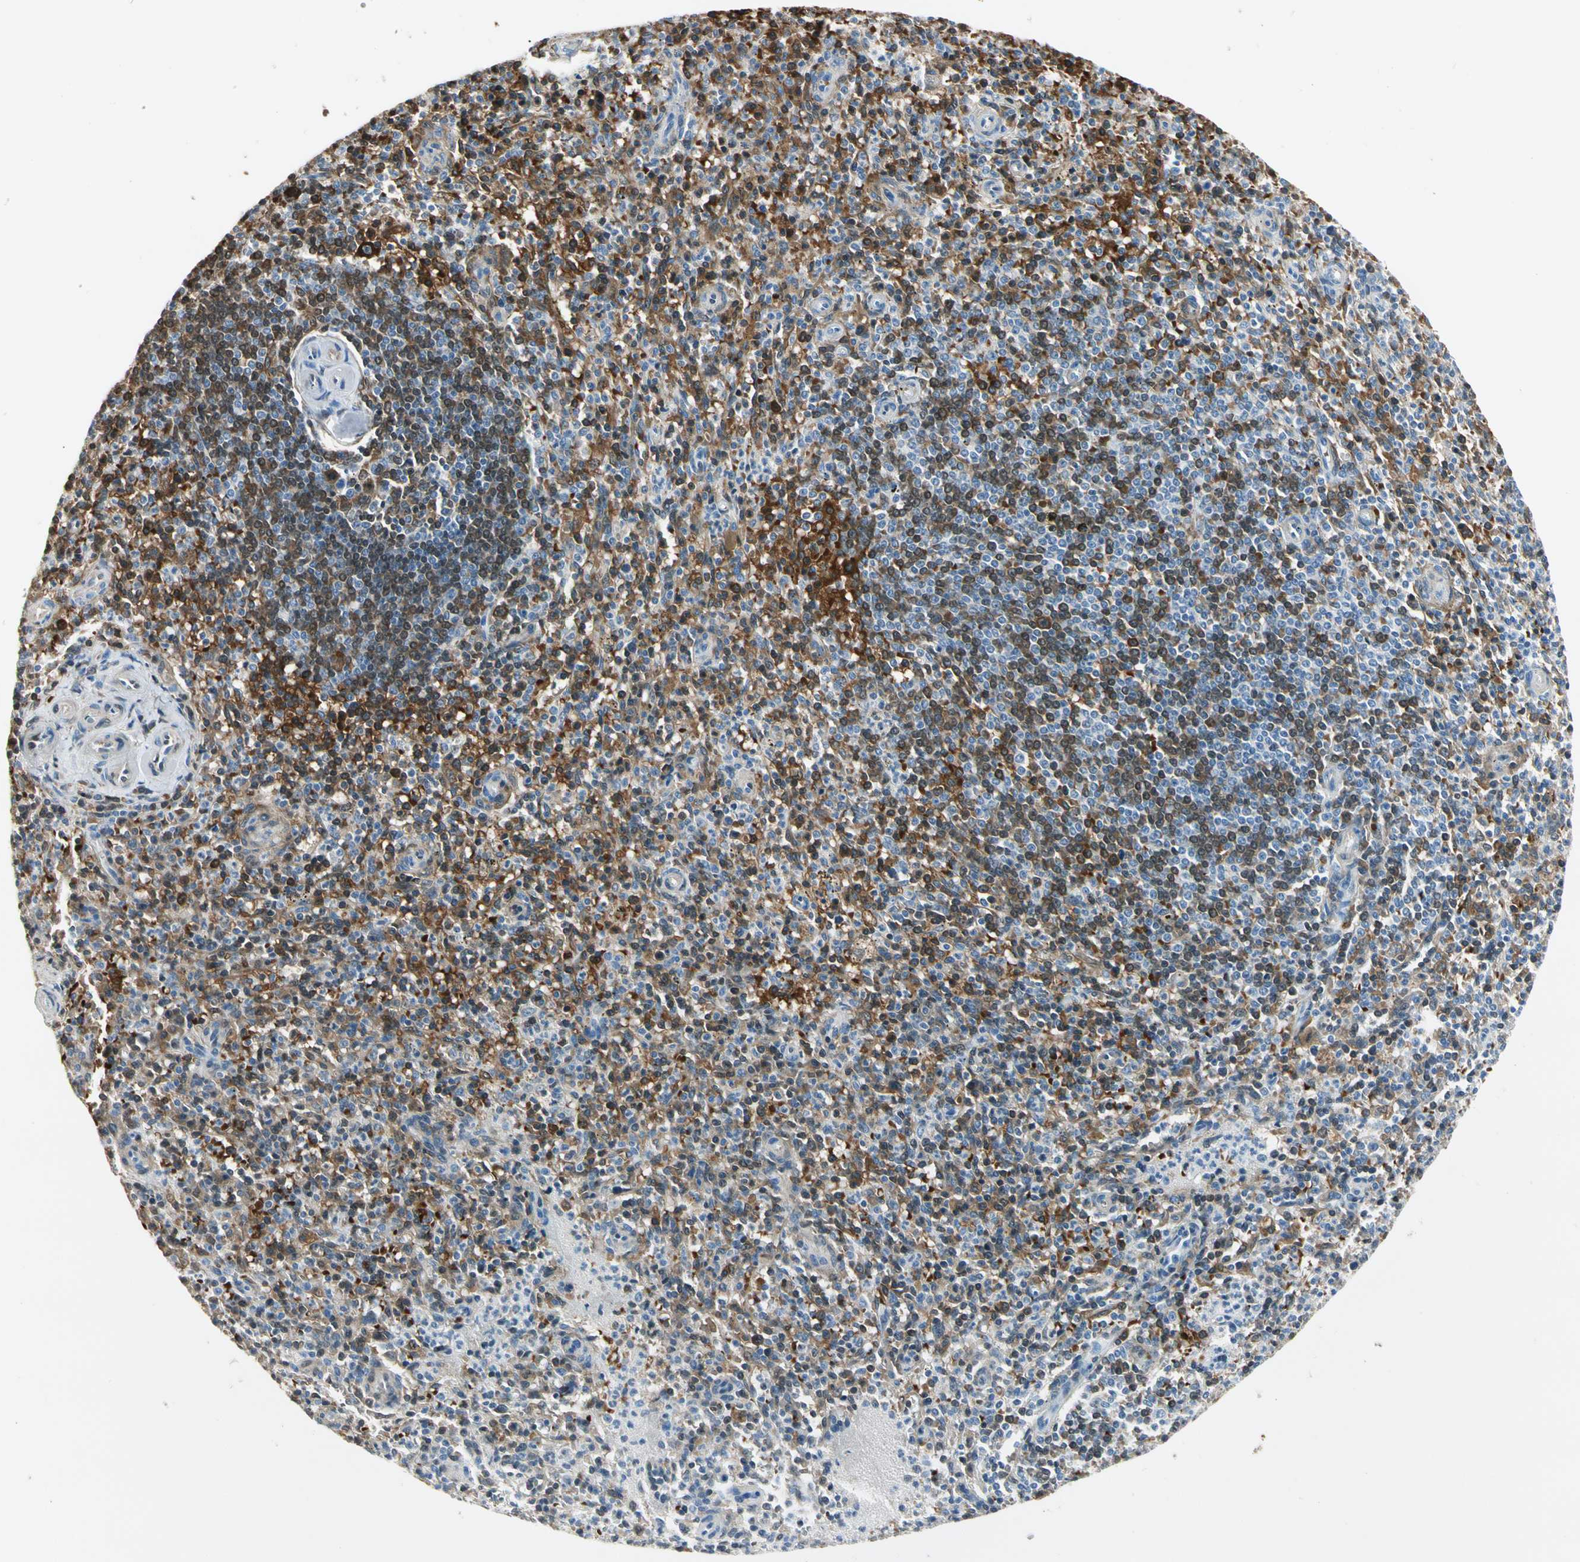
{"staining": {"intensity": "moderate", "quantity": "<25%", "location": "cytoplasmic/membranous,nuclear"}, "tissue": "spleen", "cell_type": "Cells in red pulp", "image_type": "normal", "snomed": [{"axis": "morphology", "description": "Normal tissue, NOS"}, {"axis": "topography", "description": "Spleen"}], "caption": "Spleen stained with a brown dye demonstrates moderate cytoplasmic/membranous,nuclear positive expression in about <25% of cells in red pulp.", "gene": "CA1", "patient": {"sex": "male", "age": 72}}